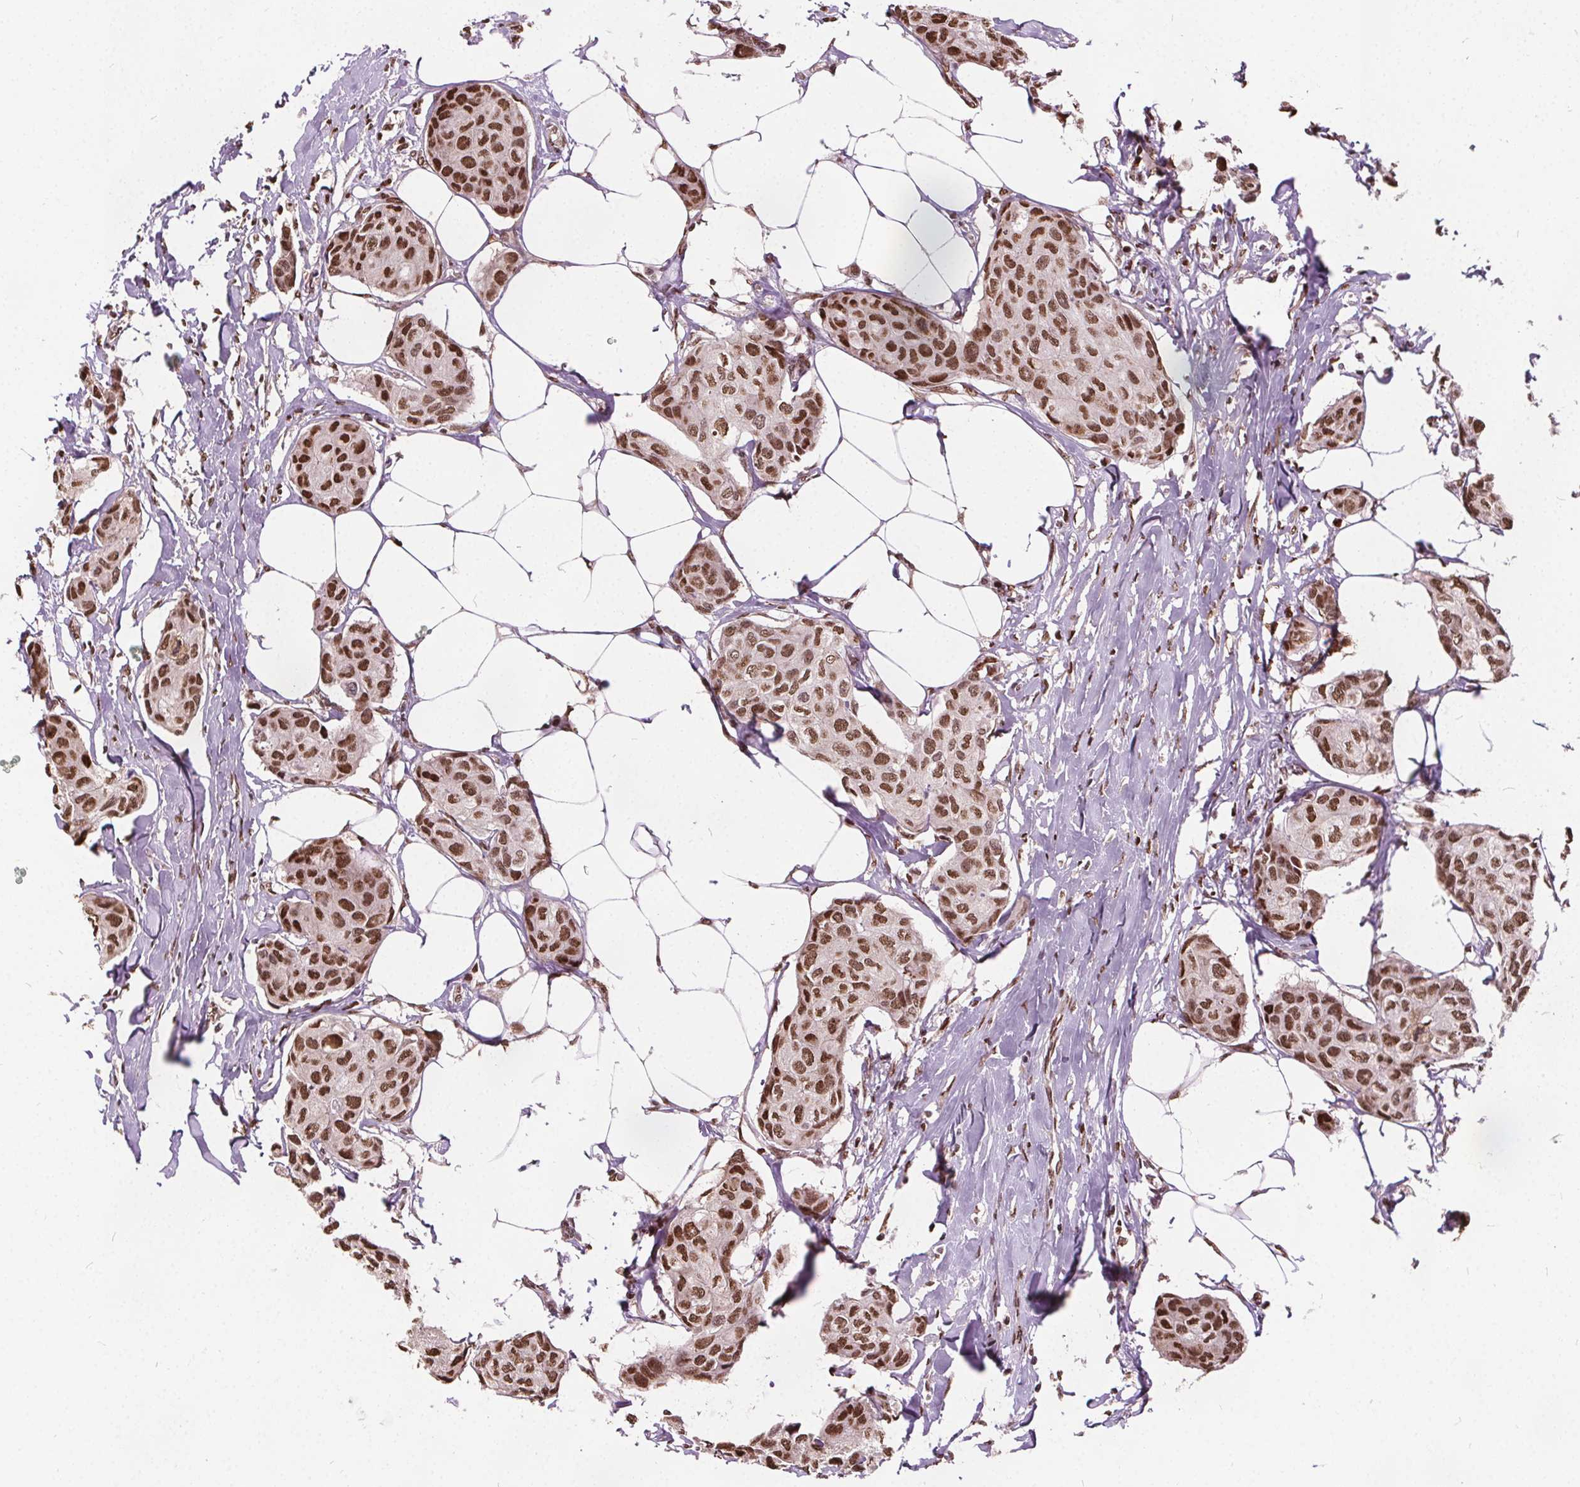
{"staining": {"intensity": "strong", "quantity": ">75%", "location": "nuclear"}, "tissue": "breast cancer", "cell_type": "Tumor cells", "image_type": "cancer", "snomed": [{"axis": "morphology", "description": "Duct carcinoma"}, {"axis": "topography", "description": "Breast"}], "caption": "This image demonstrates breast cancer stained with IHC to label a protein in brown. The nuclear of tumor cells show strong positivity for the protein. Nuclei are counter-stained blue.", "gene": "ISLR2", "patient": {"sex": "female", "age": 80}}